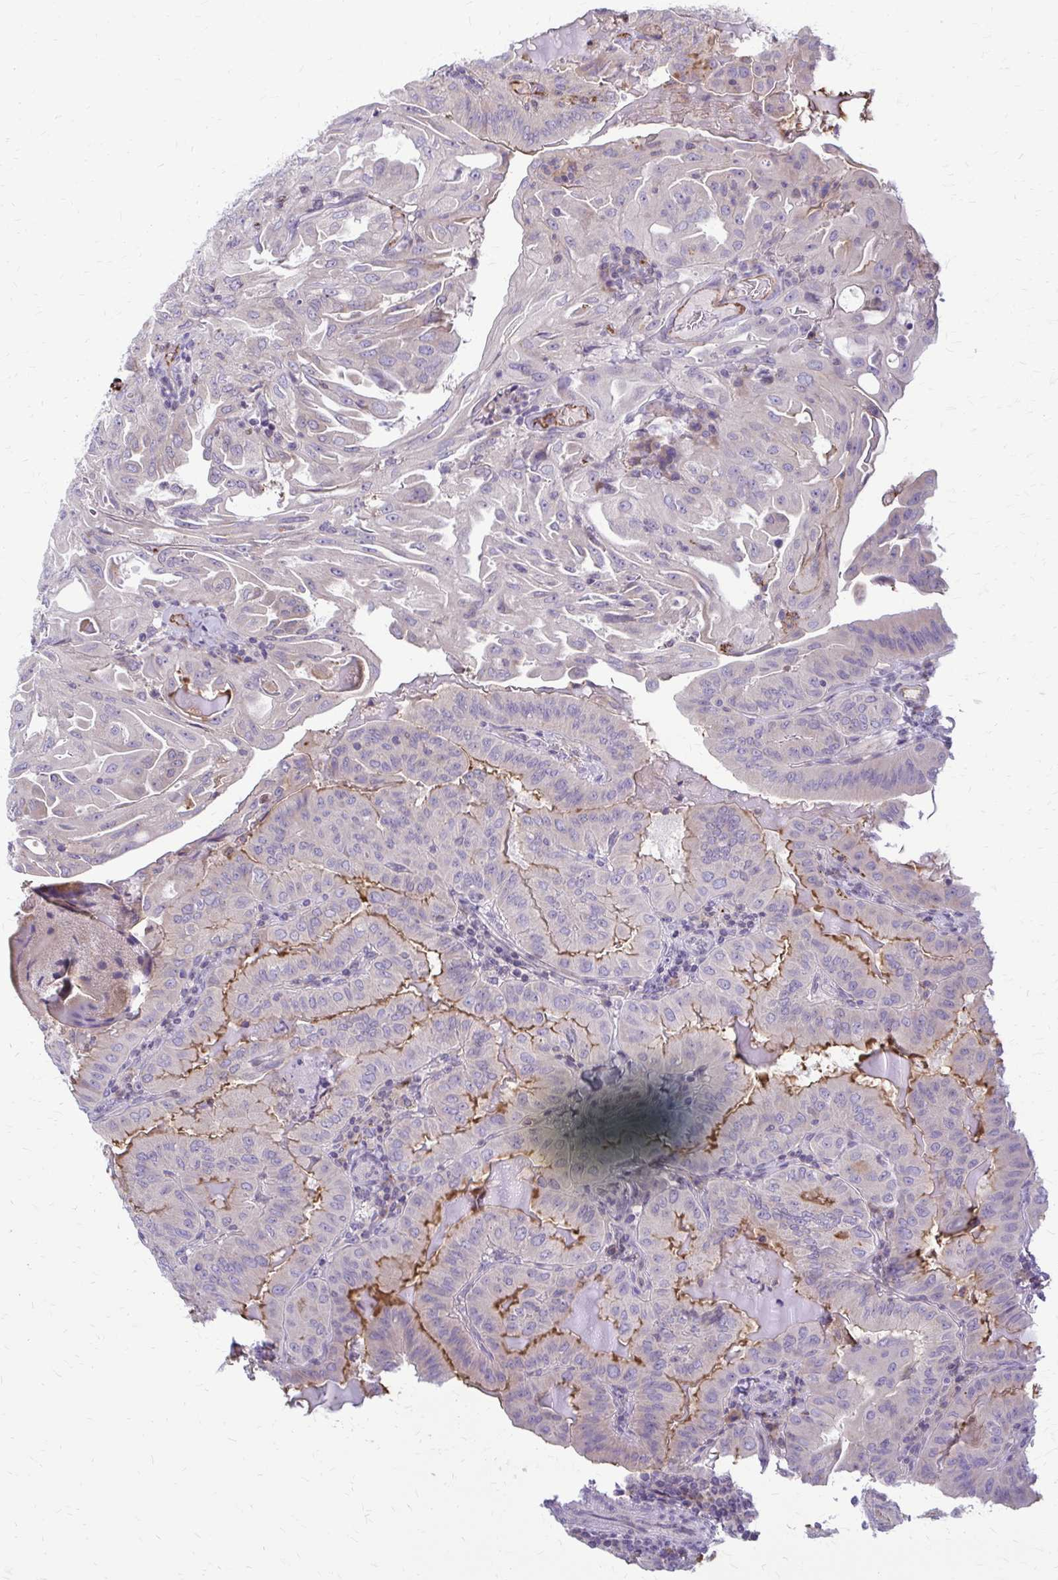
{"staining": {"intensity": "negative", "quantity": "none", "location": "none"}, "tissue": "thyroid cancer", "cell_type": "Tumor cells", "image_type": "cancer", "snomed": [{"axis": "morphology", "description": "Papillary adenocarcinoma, NOS"}, {"axis": "topography", "description": "Thyroid gland"}], "caption": "This photomicrograph is of thyroid cancer stained with immunohistochemistry (IHC) to label a protein in brown with the nuclei are counter-stained blue. There is no positivity in tumor cells.", "gene": "MCRIP2", "patient": {"sex": "female", "age": 68}}